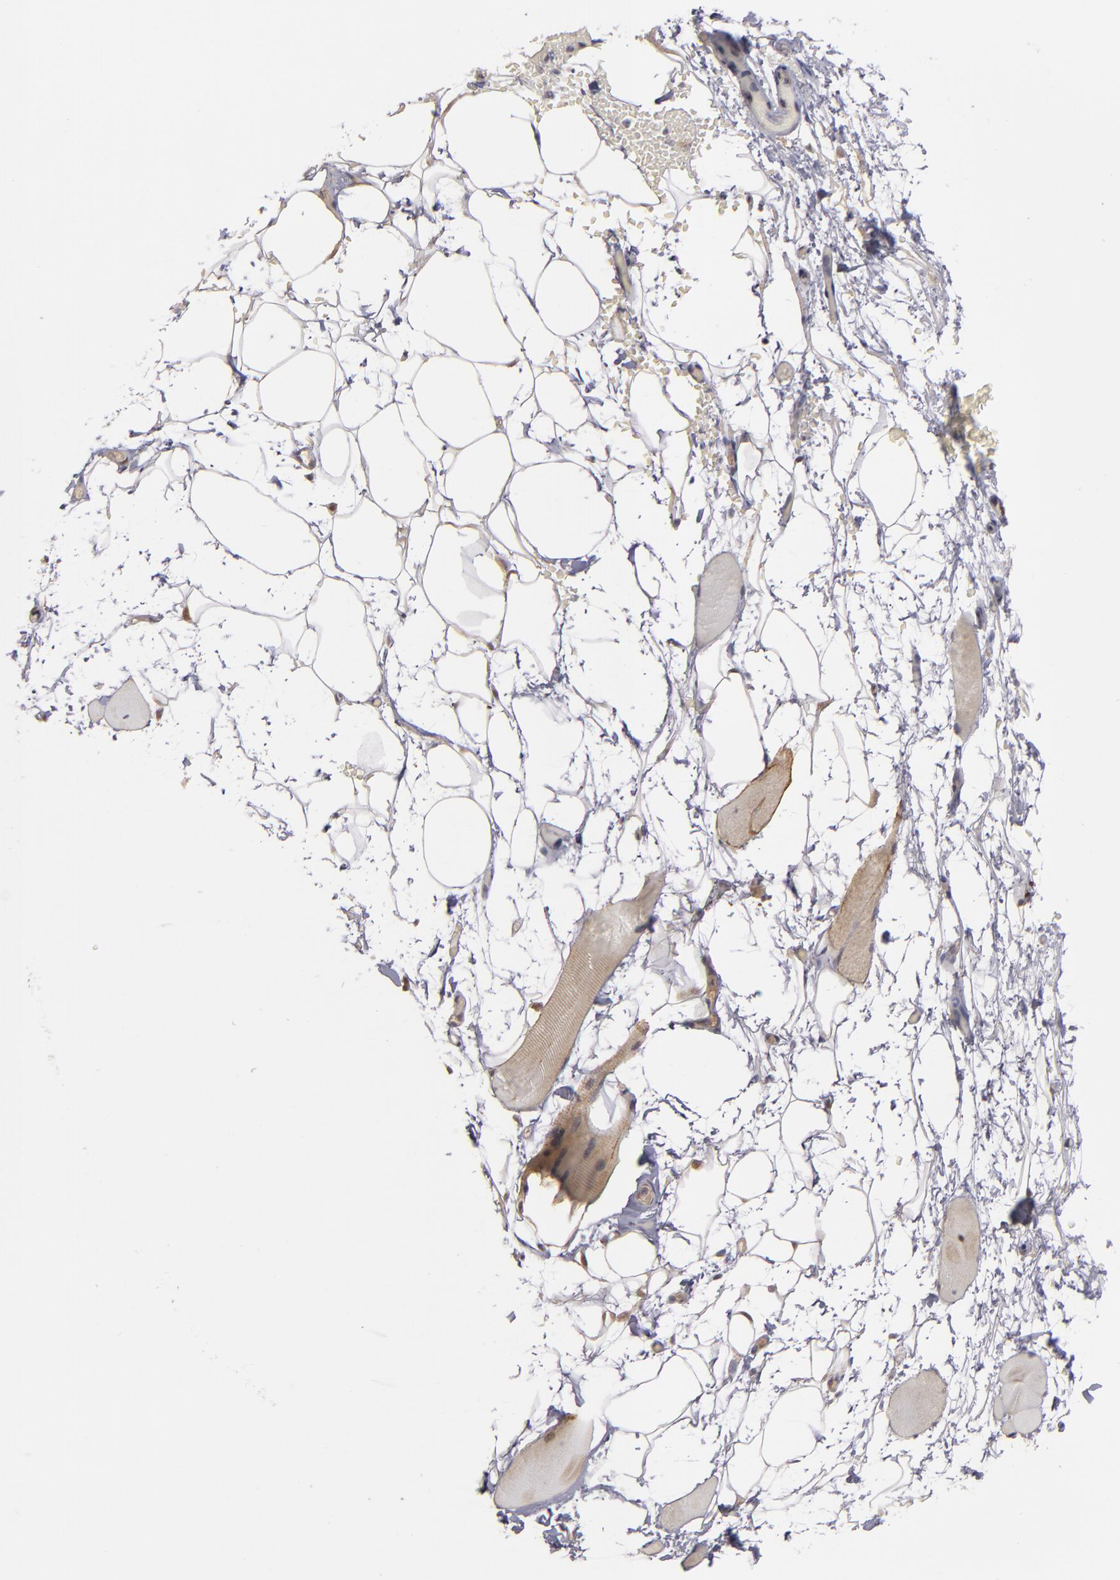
{"staining": {"intensity": "weak", "quantity": ">75%", "location": "cytoplasmic/membranous,nuclear"}, "tissue": "skeletal muscle", "cell_type": "Myocytes", "image_type": "normal", "snomed": [{"axis": "morphology", "description": "Normal tissue, NOS"}, {"axis": "topography", "description": "Skeletal muscle"}, {"axis": "topography", "description": "Parathyroid gland"}], "caption": "Skeletal muscle stained for a protein displays weak cytoplasmic/membranous,nuclear positivity in myocytes. (DAB IHC, brown staining for protein, blue staining for nuclei).", "gene": "ZNF75A", "patient": {"sex": "female", "age": 37}}